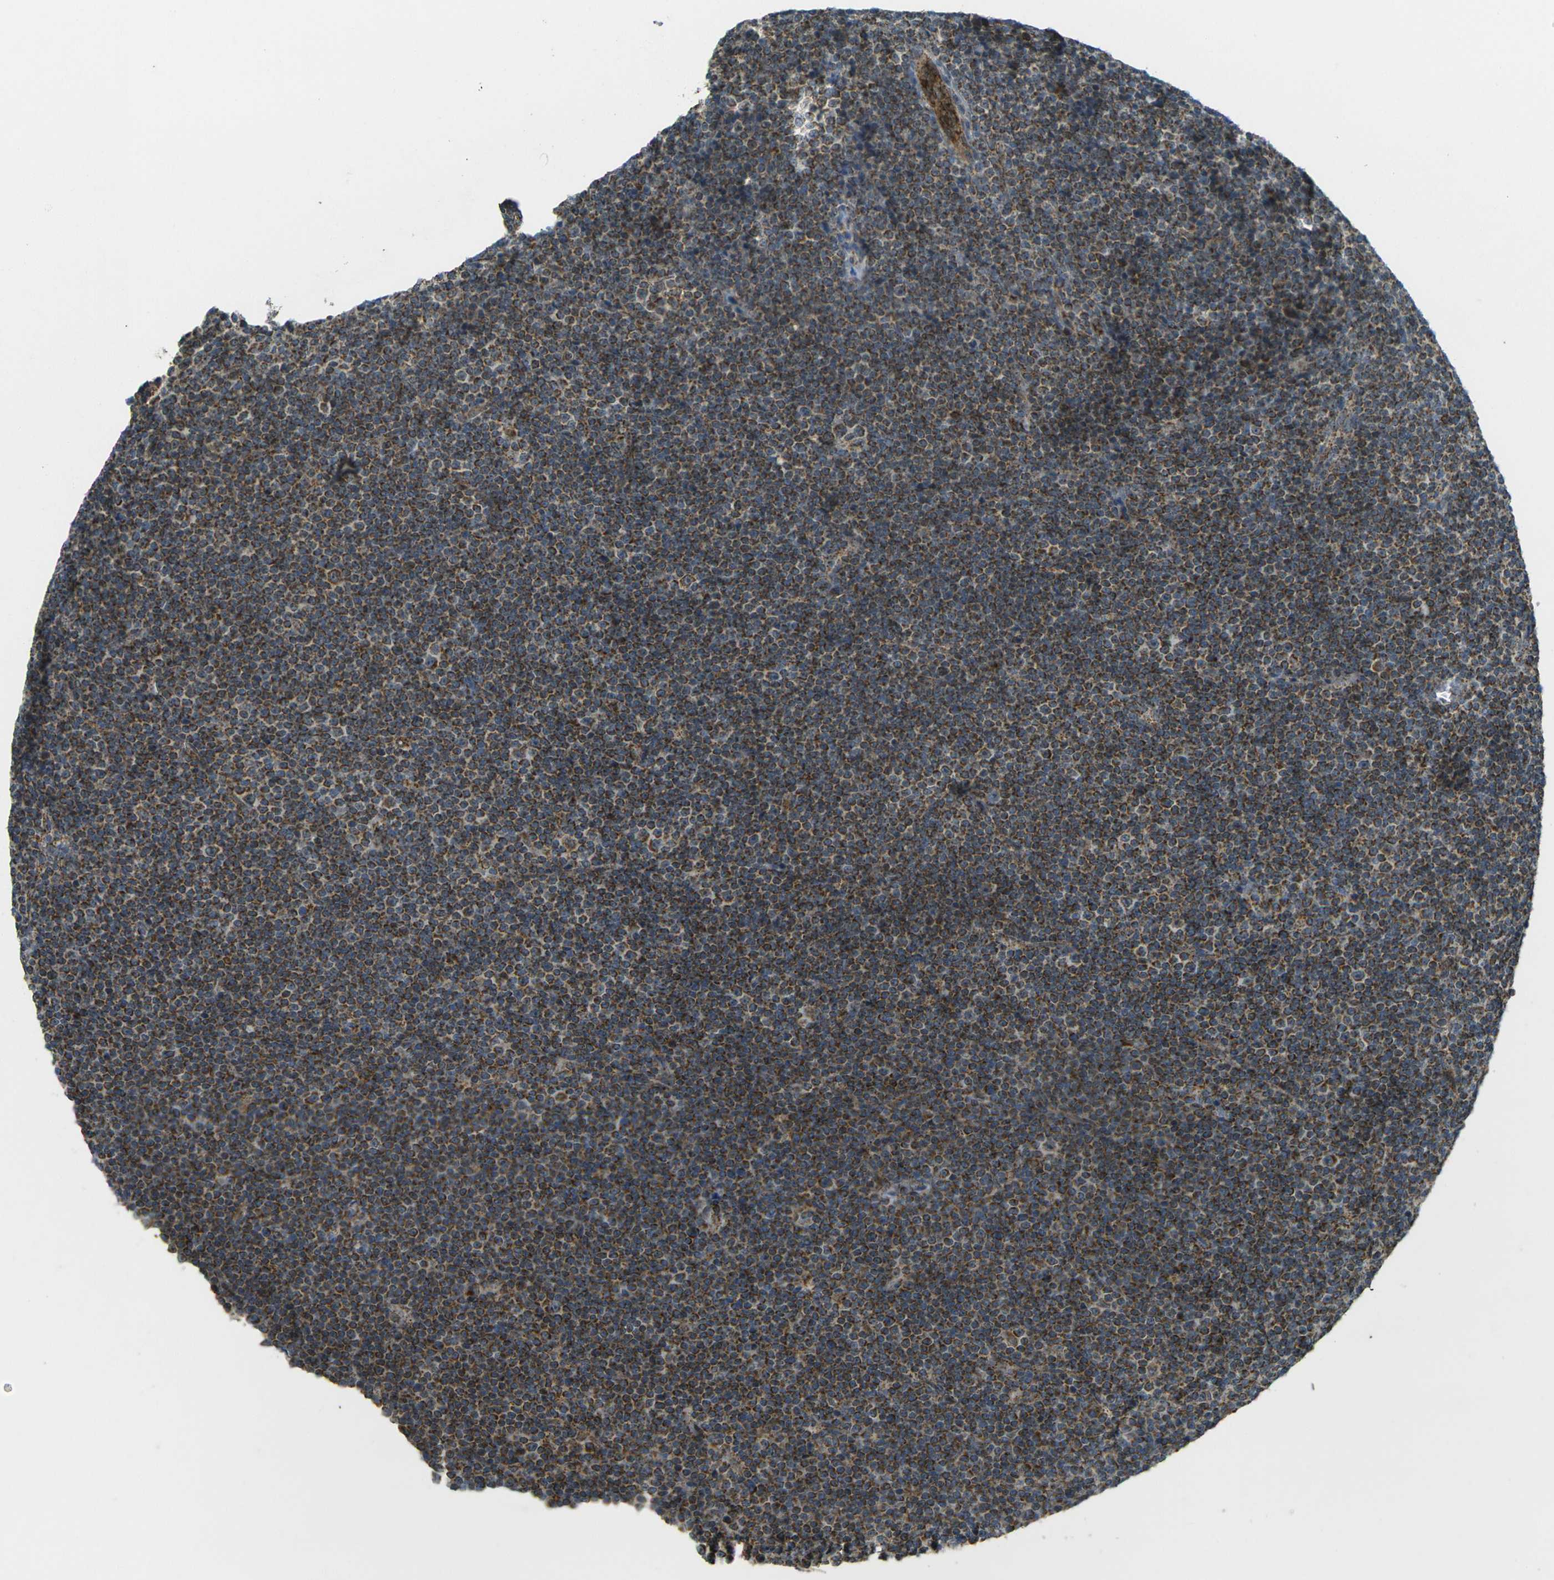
{"staining": {"intensity": "strong", "quantity": ">75%", "location": "cytoplasmic/membranous"}, "tissue": "lymphoma", "cell_type": "Tumor cells", "image_type": "cancer", "snomed": [{"axis": "morphology", "description": "Malignant lymphoma, non-Hodgkin's type, Low grade"}, {"axis": "topography", "description": "Lymph node"}], "caption": "Strong cytoplasmic/membranous expression for a protein is identified in about >75% of tumor cells of lymphoma using immunohistochemistry.", "gene": "IGF1R", "patient": {"sex": "female", "age": 67}}